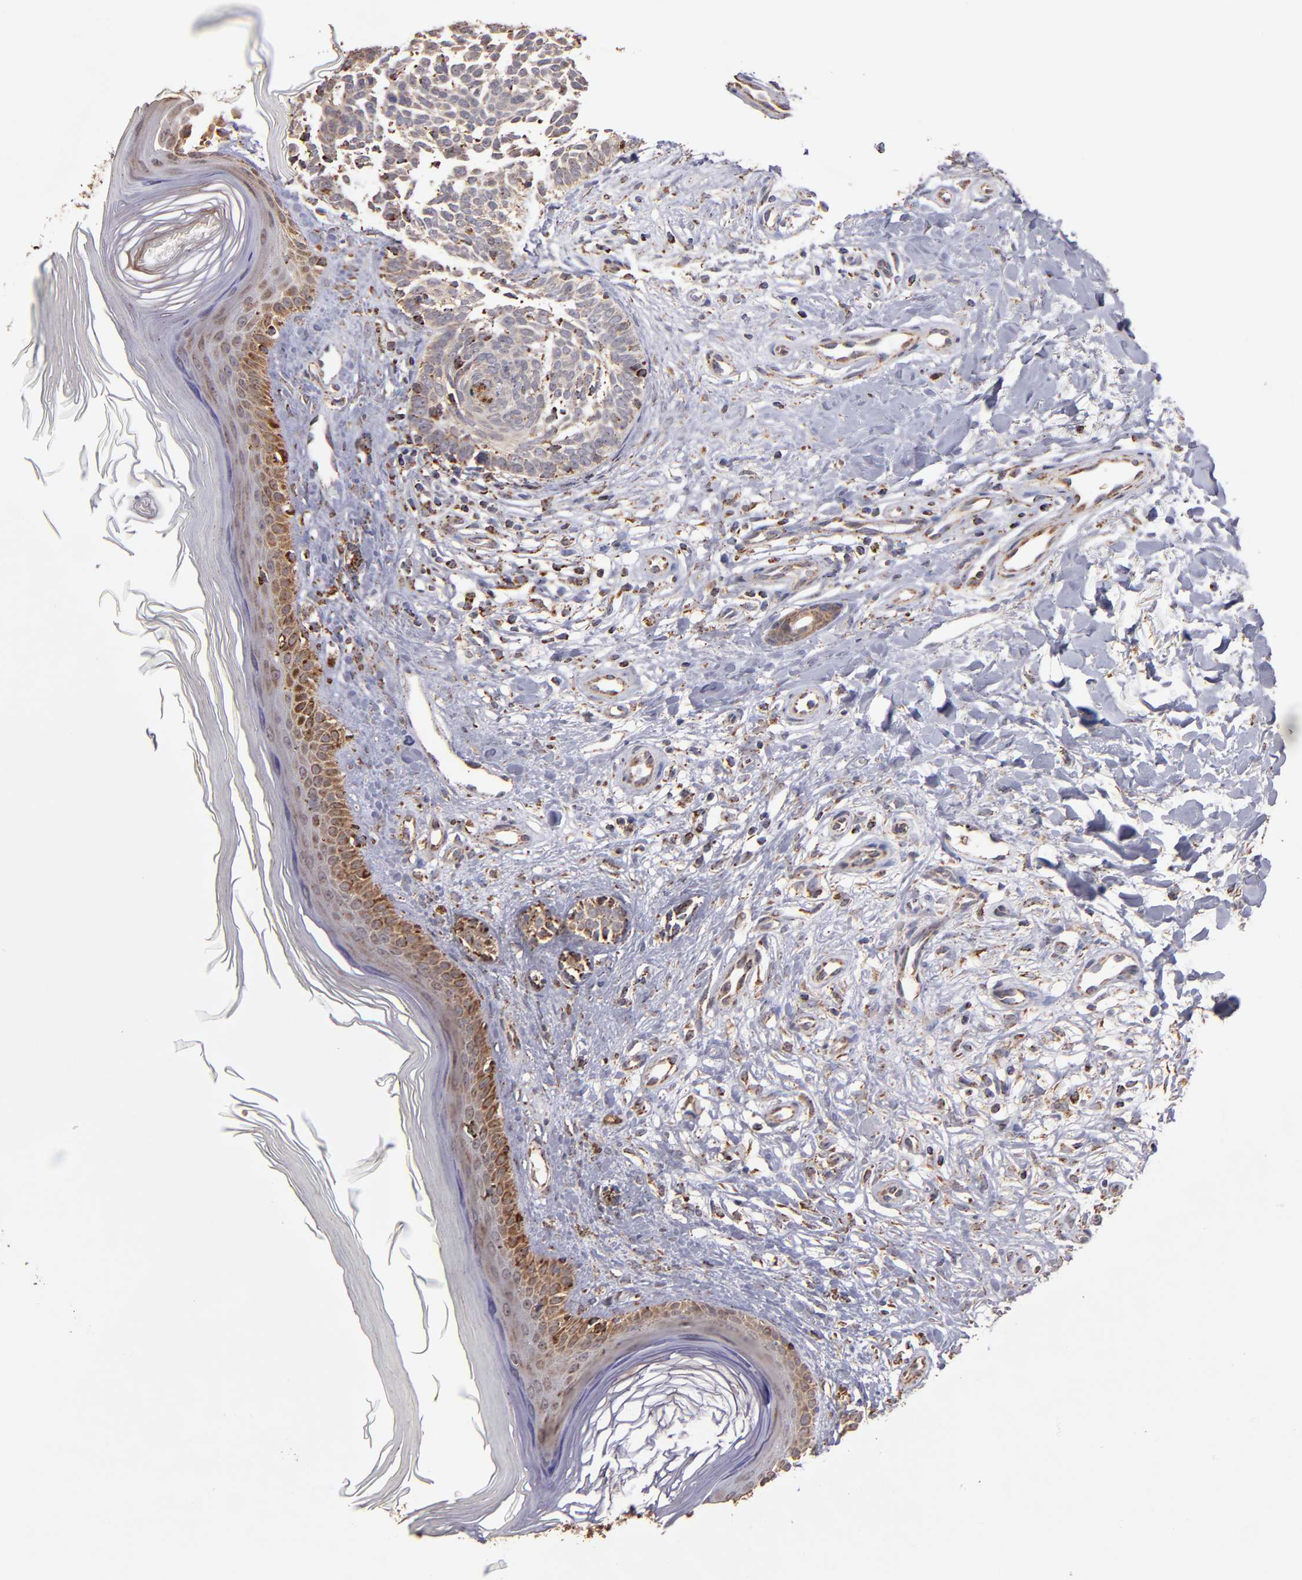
{"staining": {"intensity": "weak", "quantity": ">75%", "location": "cytoplasmic/membranous"}, "tissue": "skin cancer", "cell_type": "Tumor cells", "image_type": "cancer", "snomed": [{"axis": "morphology", "description": "Normal tissue, NOS"}, {"axis": "morphology", "description": "Basal cell carcinoma"}, {"axis": "topography", "description": "Skin"}], "caption": "Immunohistochemical staining of human skin cancer (basal cell carcinoma) shows weak cytoplasmic/membranous protein staining in about >75% of tumor cells. The protein is stained brown, and the nuclei are stained in blue (DAB IHC with brightfield microscopy, high magnification).", "gene": "DLST", "patient": {"sex": "female", "age": 58}}